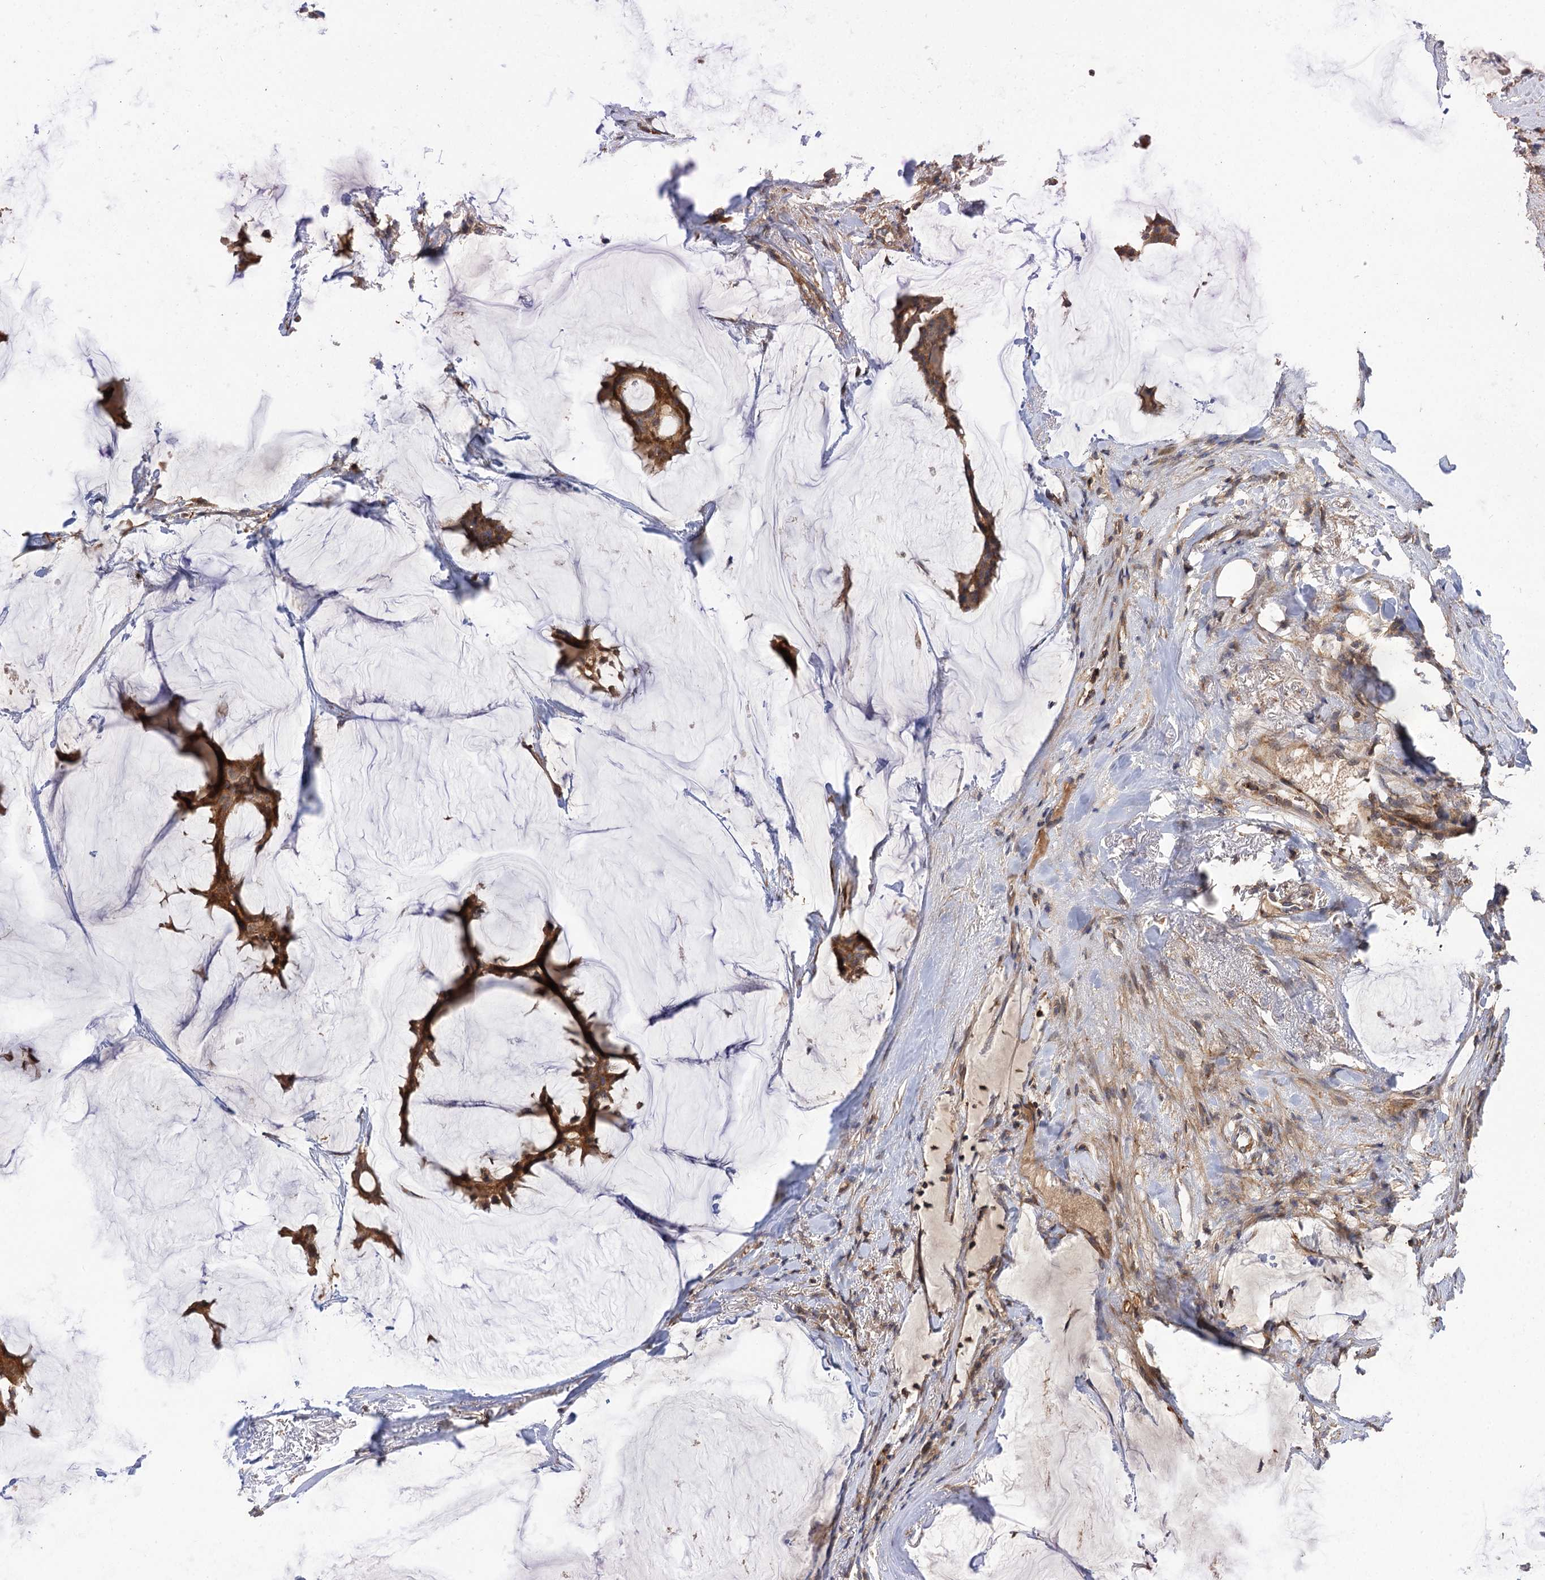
{"staining": {"intensity": "moderate", "quantity": ">75%", "location": "cytoplasmic/membranous"}, "tissue": "breast cancer", "cell_type": "Tumor cells", "image_type": "cancer", "snomed": [{"axis": "morphology", "description": "Duct carcinoma"}, {"axis": "topography", "description": "Breast"}], "caption": "Immunohistochemical staining of infiltrating ductal carcinoma (breast) reveals medium levels of moderate cytoplasmic/membranous protein positivity in about >75% of tumor cells. The protein of interest is shown in brown color, while the nuclei are stained blue.", "gene": "FBXW8", "patient": {"sex": "female", "age": 93}}